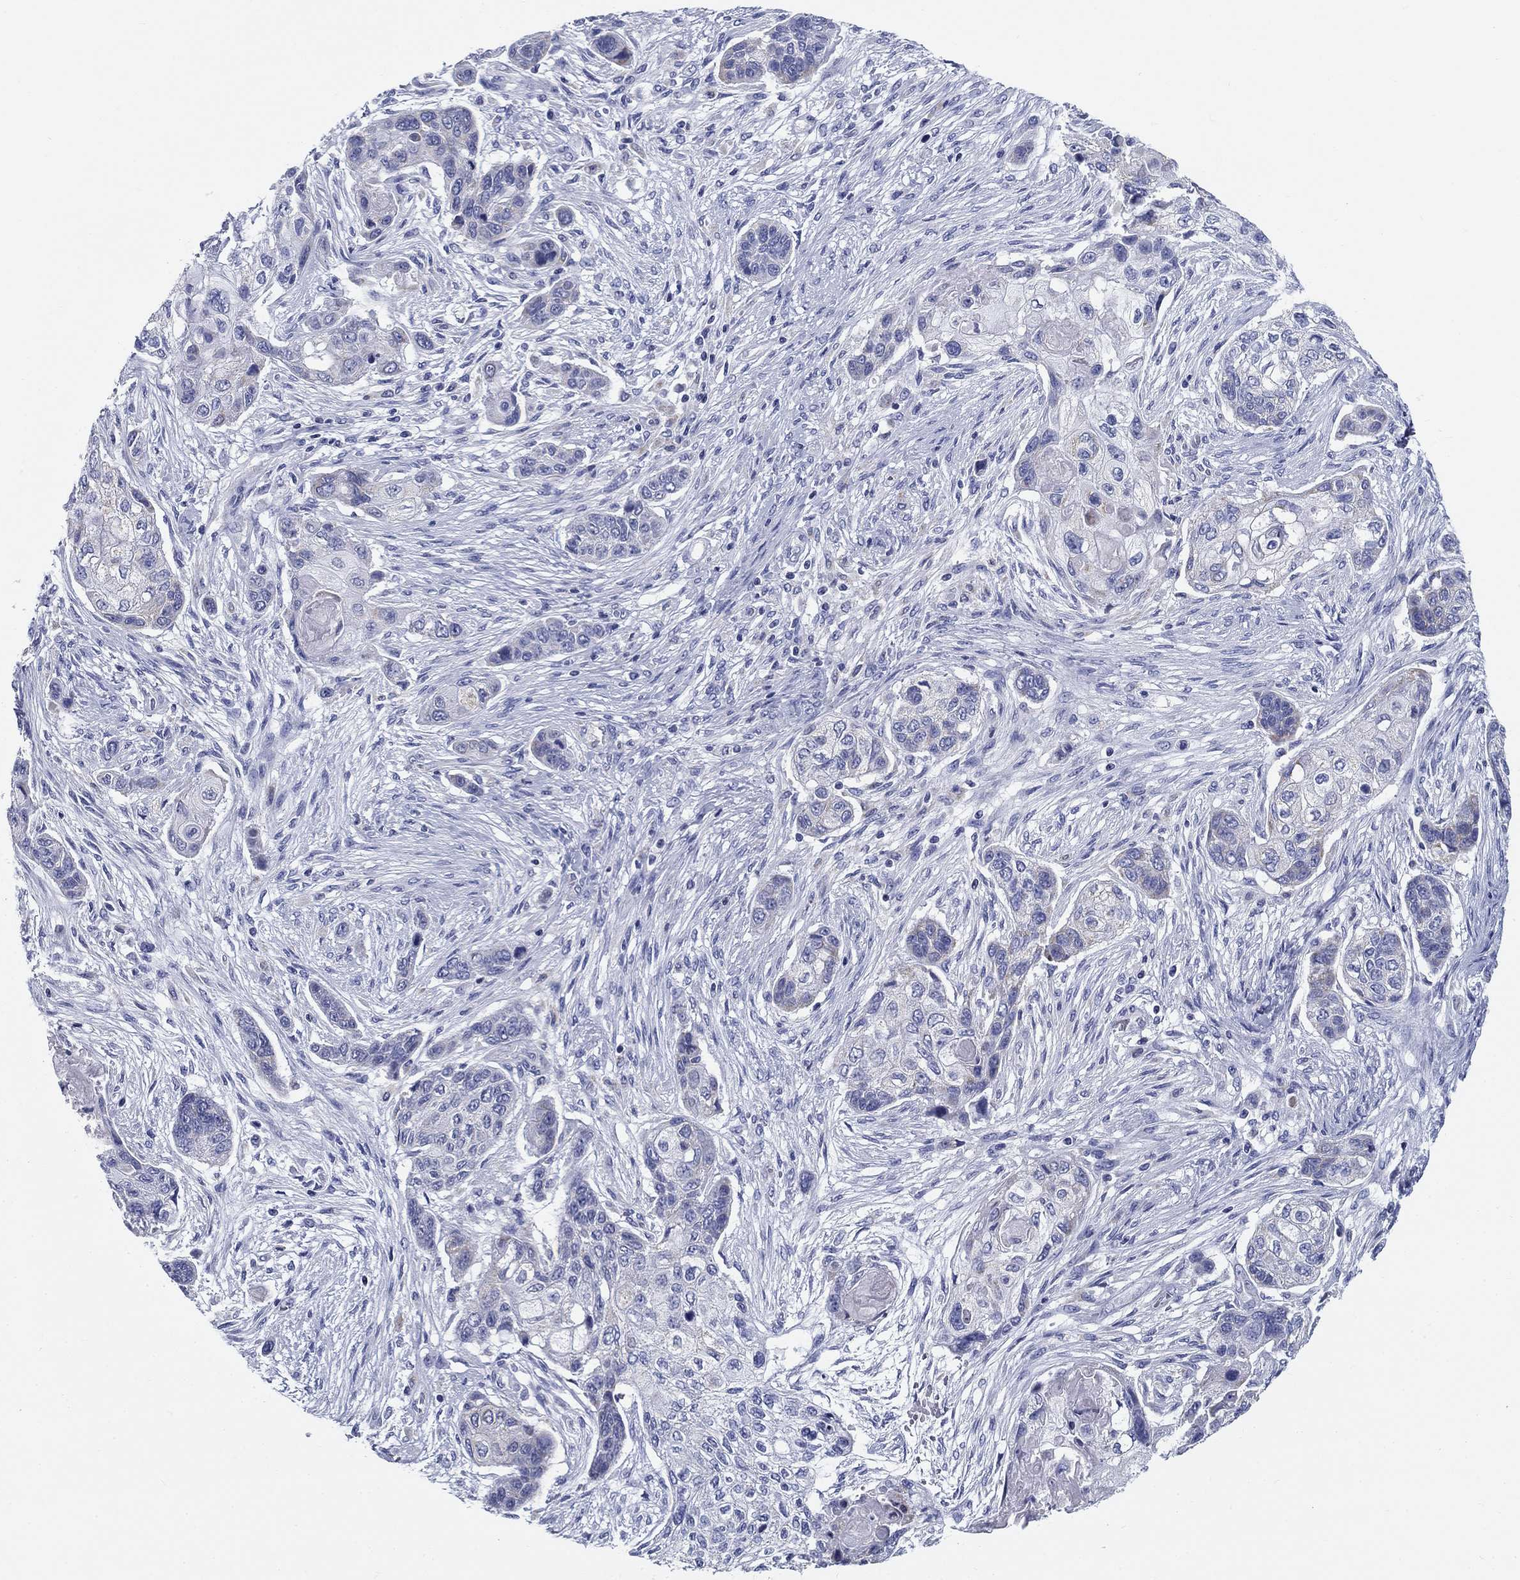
{"staining": {"intensity": "negative", "quantity": "none", "location": "none"}, "tissue": "lung cancer", "cell_type": "Tumor cells", "image_type": "cancer", "snomed": [{"axis": "morphology", "description": "Squamous cell carcinoma, NOS"}, {"axis": "topography", "description": "Lung"}], "caption": "High power microscopy micrograph of an IHC photomicrograph of squamous cell carcinoma (lung), revealing no significant positivity in tumor cells.", "gene": "UPB1", "patient": {"sex": "male", "age": 69}}